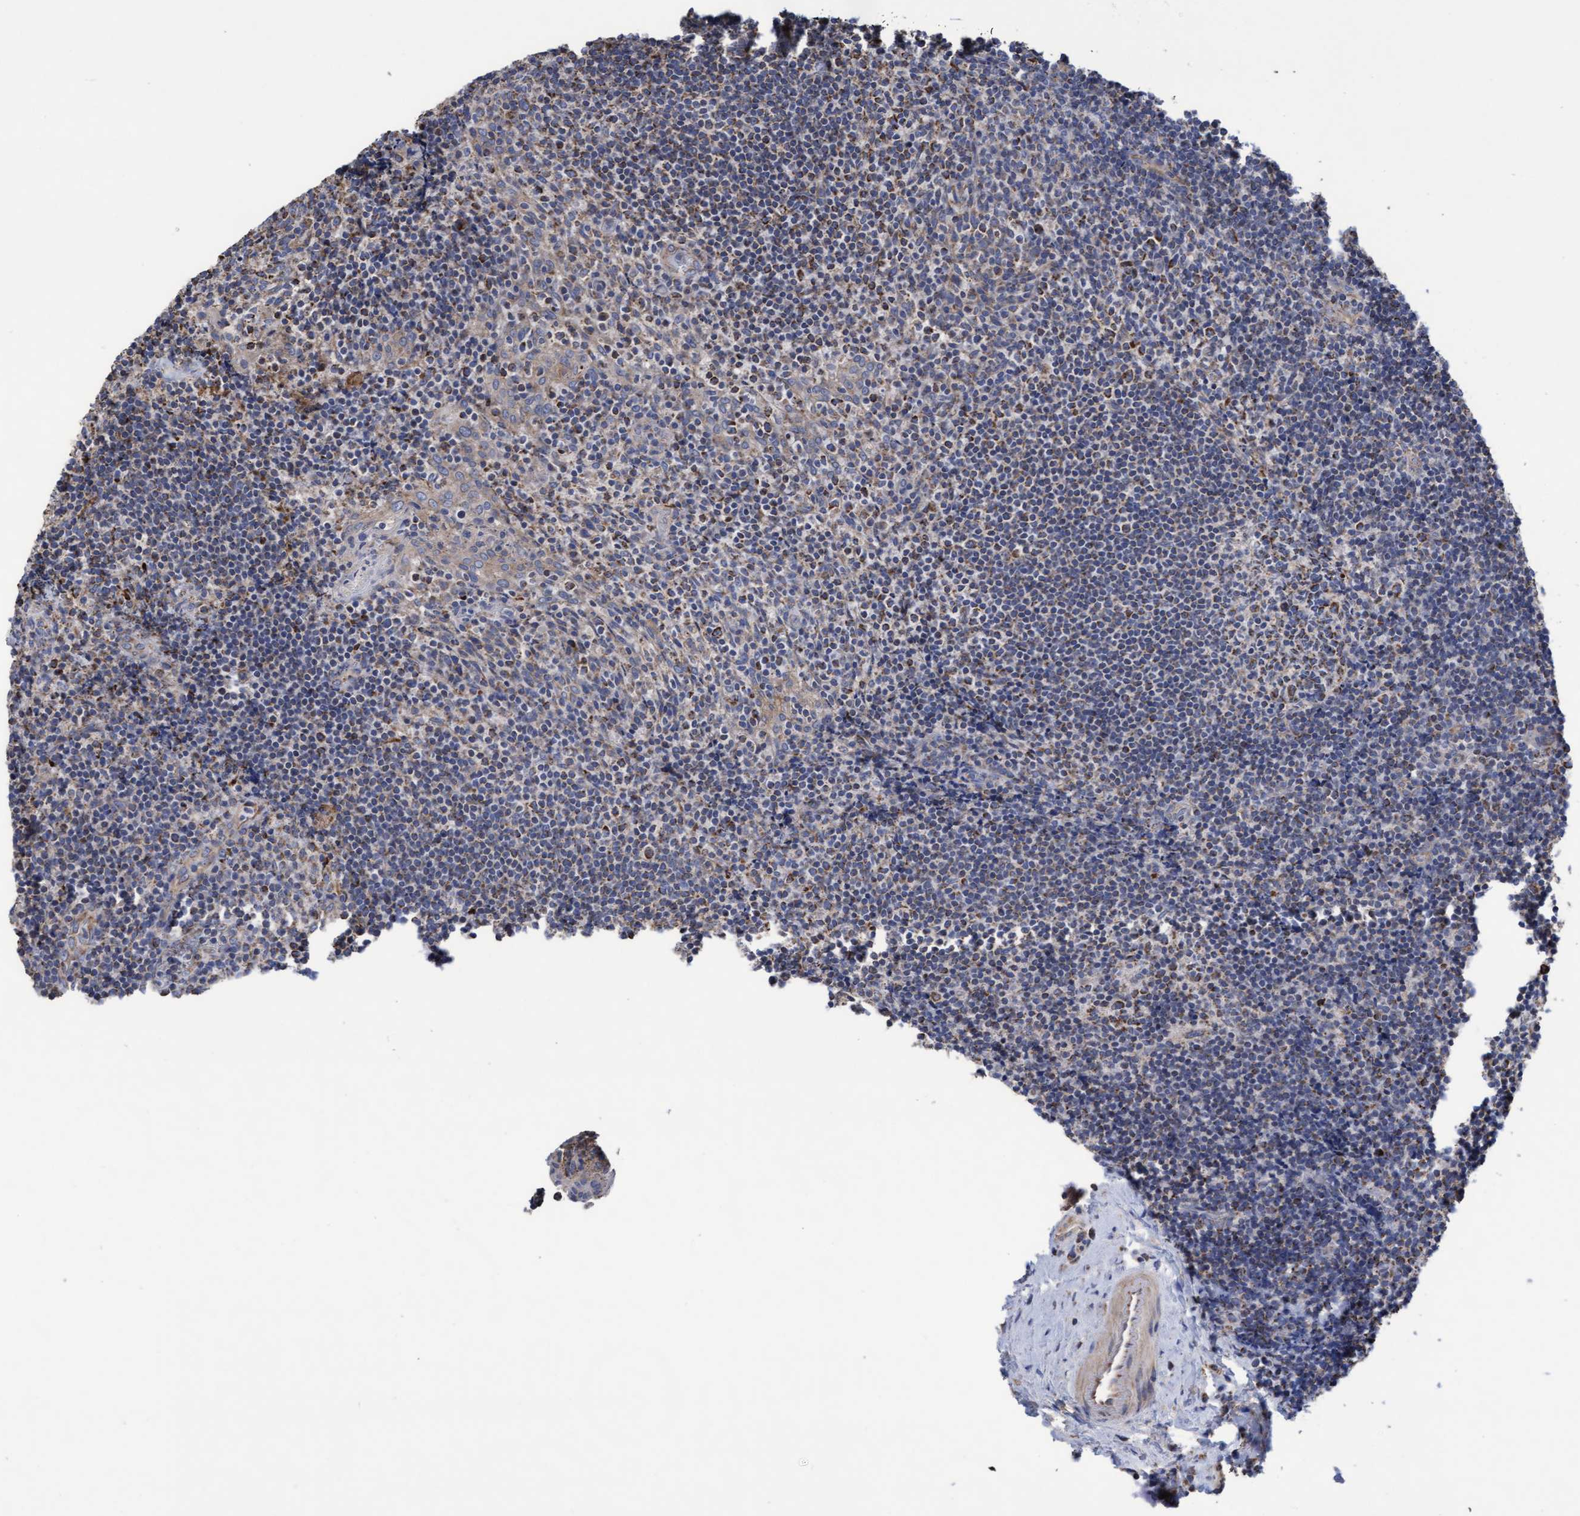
{"staining": {"intensity": "moderate", "quantity": "<25%", "location": "cytoplasmic/membranous"}, "tissue": "lymphoma", "cell_type": "Tumor cells", "image_type": "cancer", "snomed": [{"axis": "morphology", "description": "Malignant lymphoma, non-Hodgkin's type, High grade"}, {"axis": "topography", "description": "Tonsil"}], "caption": "This micrograph reveals lymphoma stained with immunohistochemistry (IHC) to label a protein in brown. The cytoplasmic/membranous of tumor cells show moderate positivity for the protein. Nuclei are counter-stained blue.", "gene": "COBL", "patient": {"sex": "female", "age": 36}}